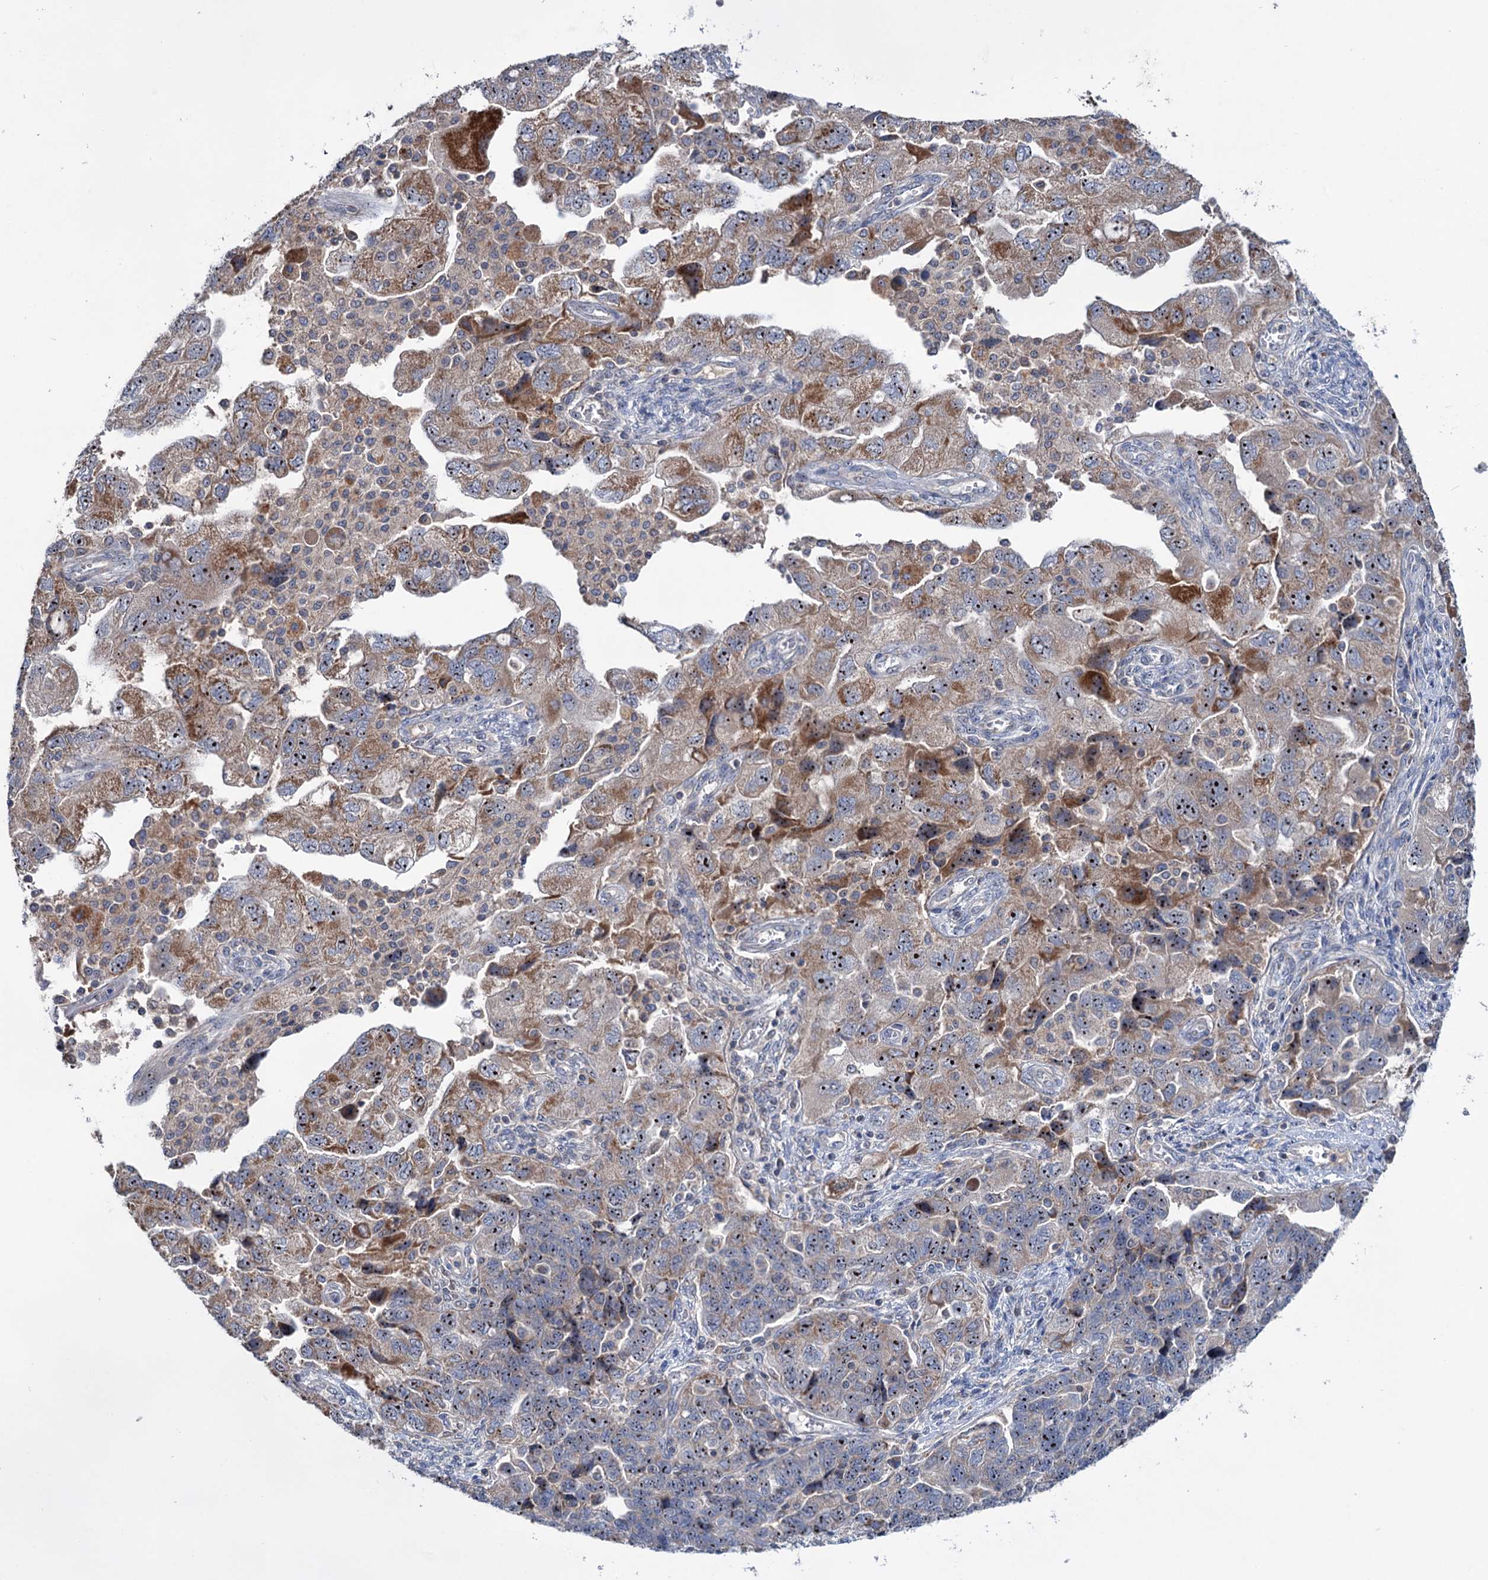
{"staining": {"intensity": "moderate", "quantity": ">75%", "location": "cytoplasmic/membranous,nuclear"}, "tissue": "ovarian cancer", "cell_type": "Tumor cells", "image_type": "cancer", "snomed": [{"axis": "morphology", "description": "Carcinoma, NOS"}, {"axis": "morphology", "description": "Cystadenocarcinoma, serous, NOS"}, {"axis": "topography", "description": "Ovary"}], "caption": "Protein analysis of ovarian carcinoma tissue demonstrates moderate cytoplasmic/membranous and nuclear positivity in about >75% of tumor cells. (DAB IHC, brown staining for protein, blue staining for nuclei).", "gene": "HTR3B", "patient": {"sex": "female", "age": 69}}